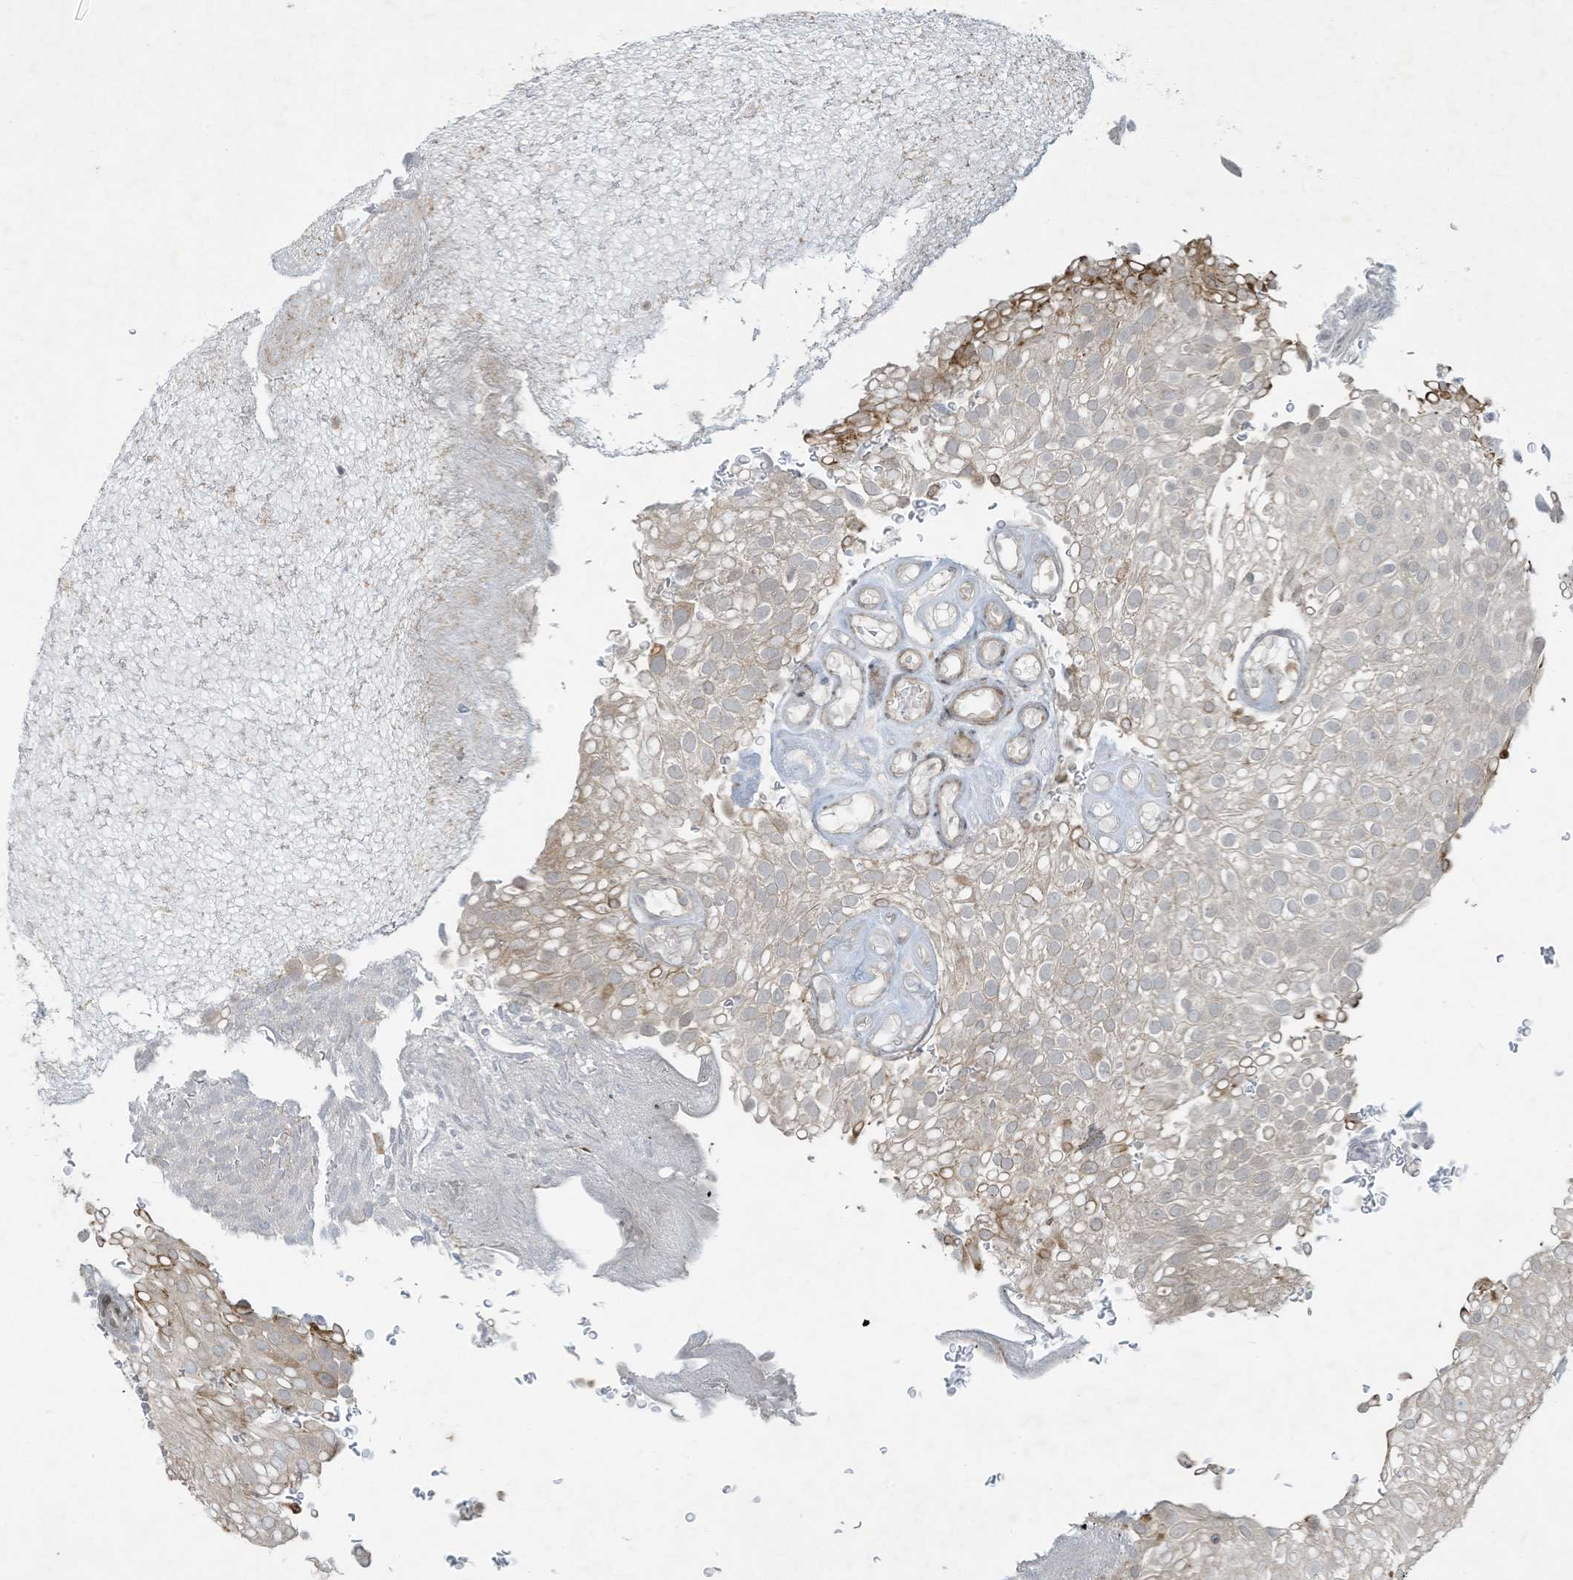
{"staining": {"intensity": "moderate", "quantity": "<25%", "location": "cytoplasmic/membranous"}, "tissue": "urothelial cancer", "cell_type": "Tumor cells", "image_type": "cancer", "snomed": [{"axis": "morphology", "description": "Urothelial carcinoma, Low grade"}, {"axis": "topography", "description": "Urinary bladder"}], "caption": "An image of human low-grade urothelial carcinoma stained for a protein demonstrates moderate cytoplasmic/membranous brown staining in tumor cells.", "gene": "ZNF263", "patient": {"sex": "male", "age": 78}}